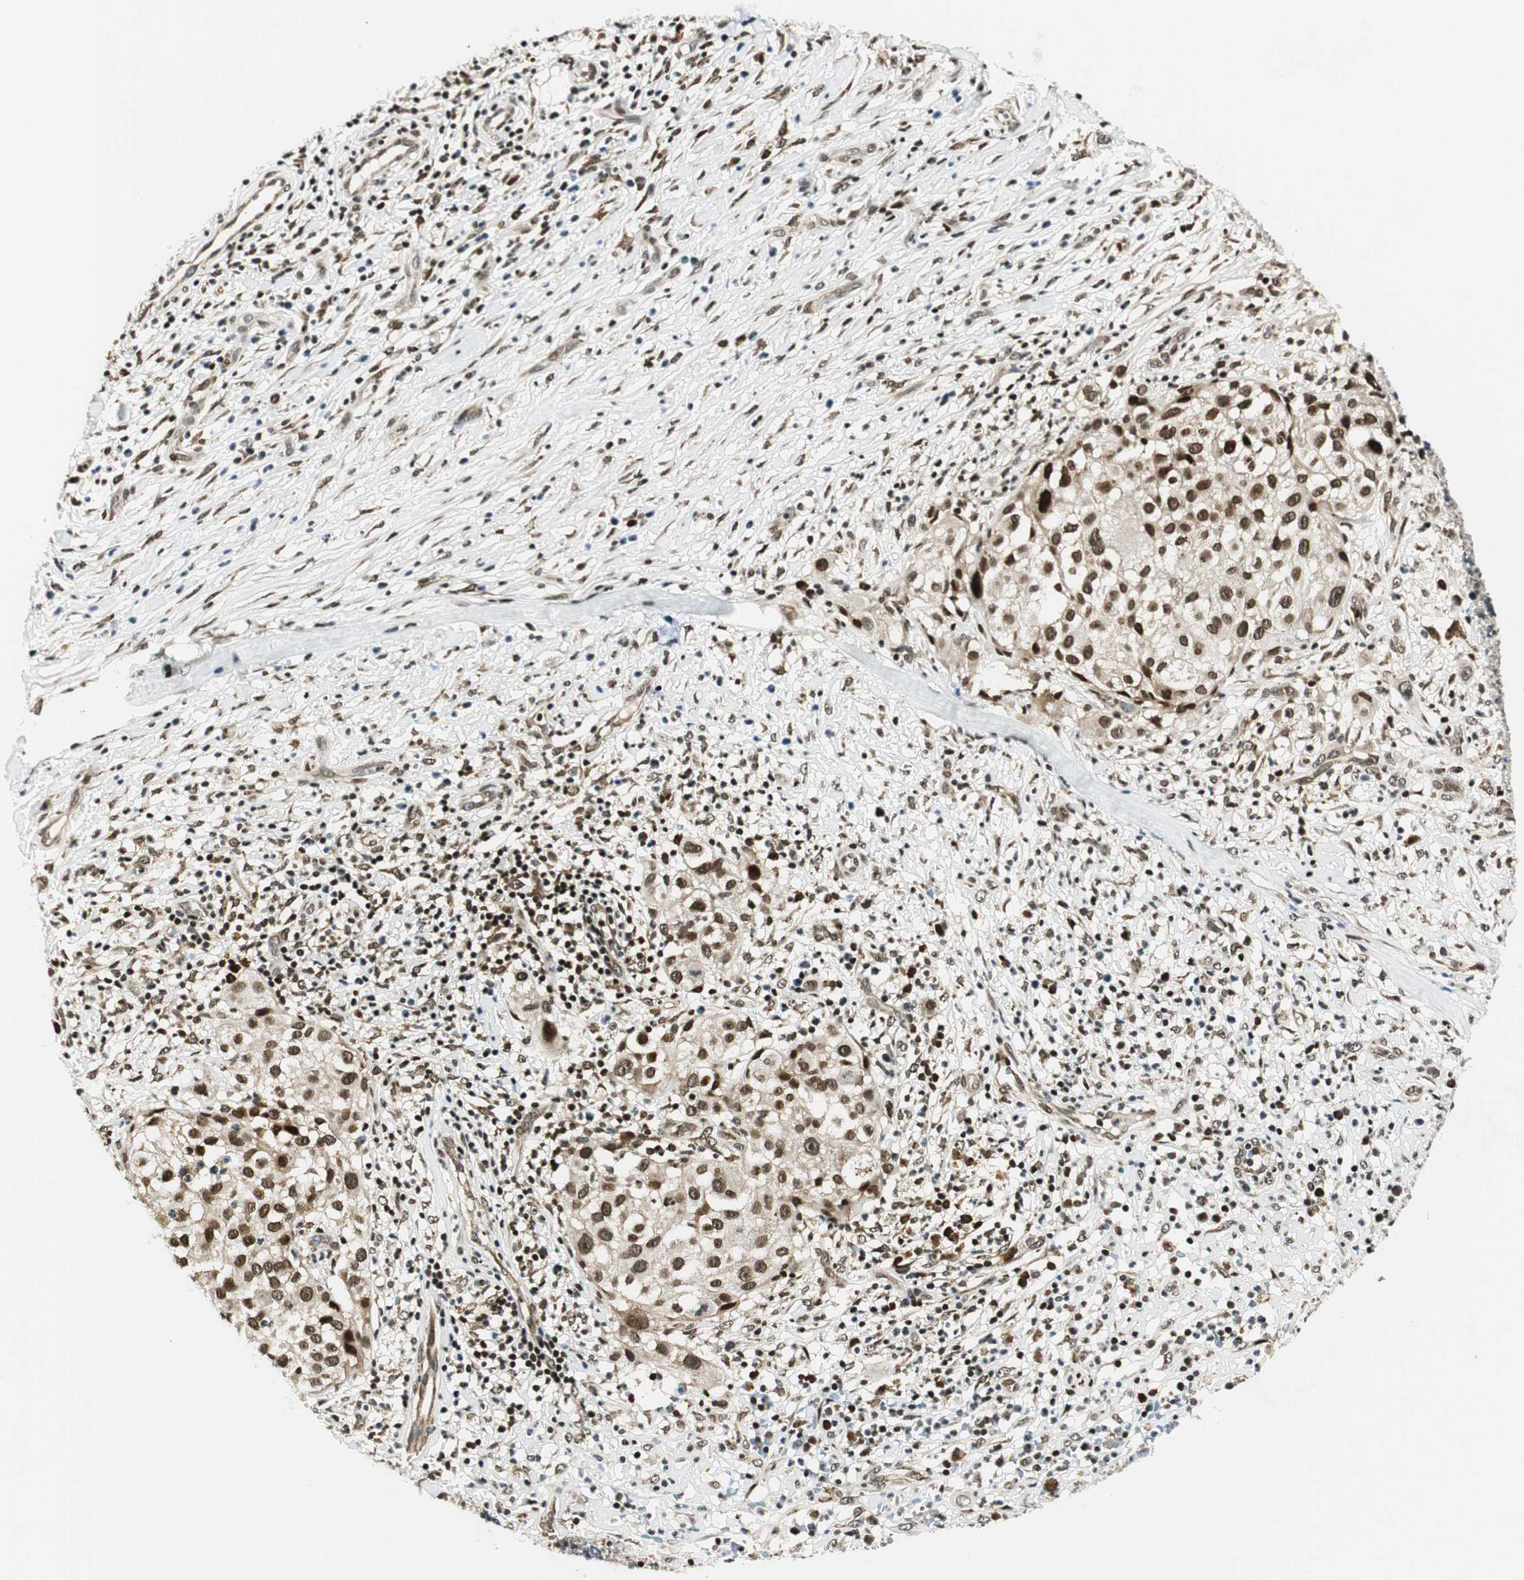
{"staining": {"intensity": "moderate", "quantity": ">75%", "location": "nuclear"}, "tissue": "melanoma", "cell_type": "Tumor cells", "image_type": "cancer", "snomed": [{"axis": "morphology", "description": "Necrosis, NOS"}, {"axis": "morphology", "description": "Malignant melanoma, NOS"}, {"axis": "topography", "description": "Skin"}], "caption": "Immunohistochemical staining of human melanoma reveals moderate nuclear protein staining in approximately >75% of tumor cells.", "gene": "RING1", "patient": {"sex": "female", "age": 87}}